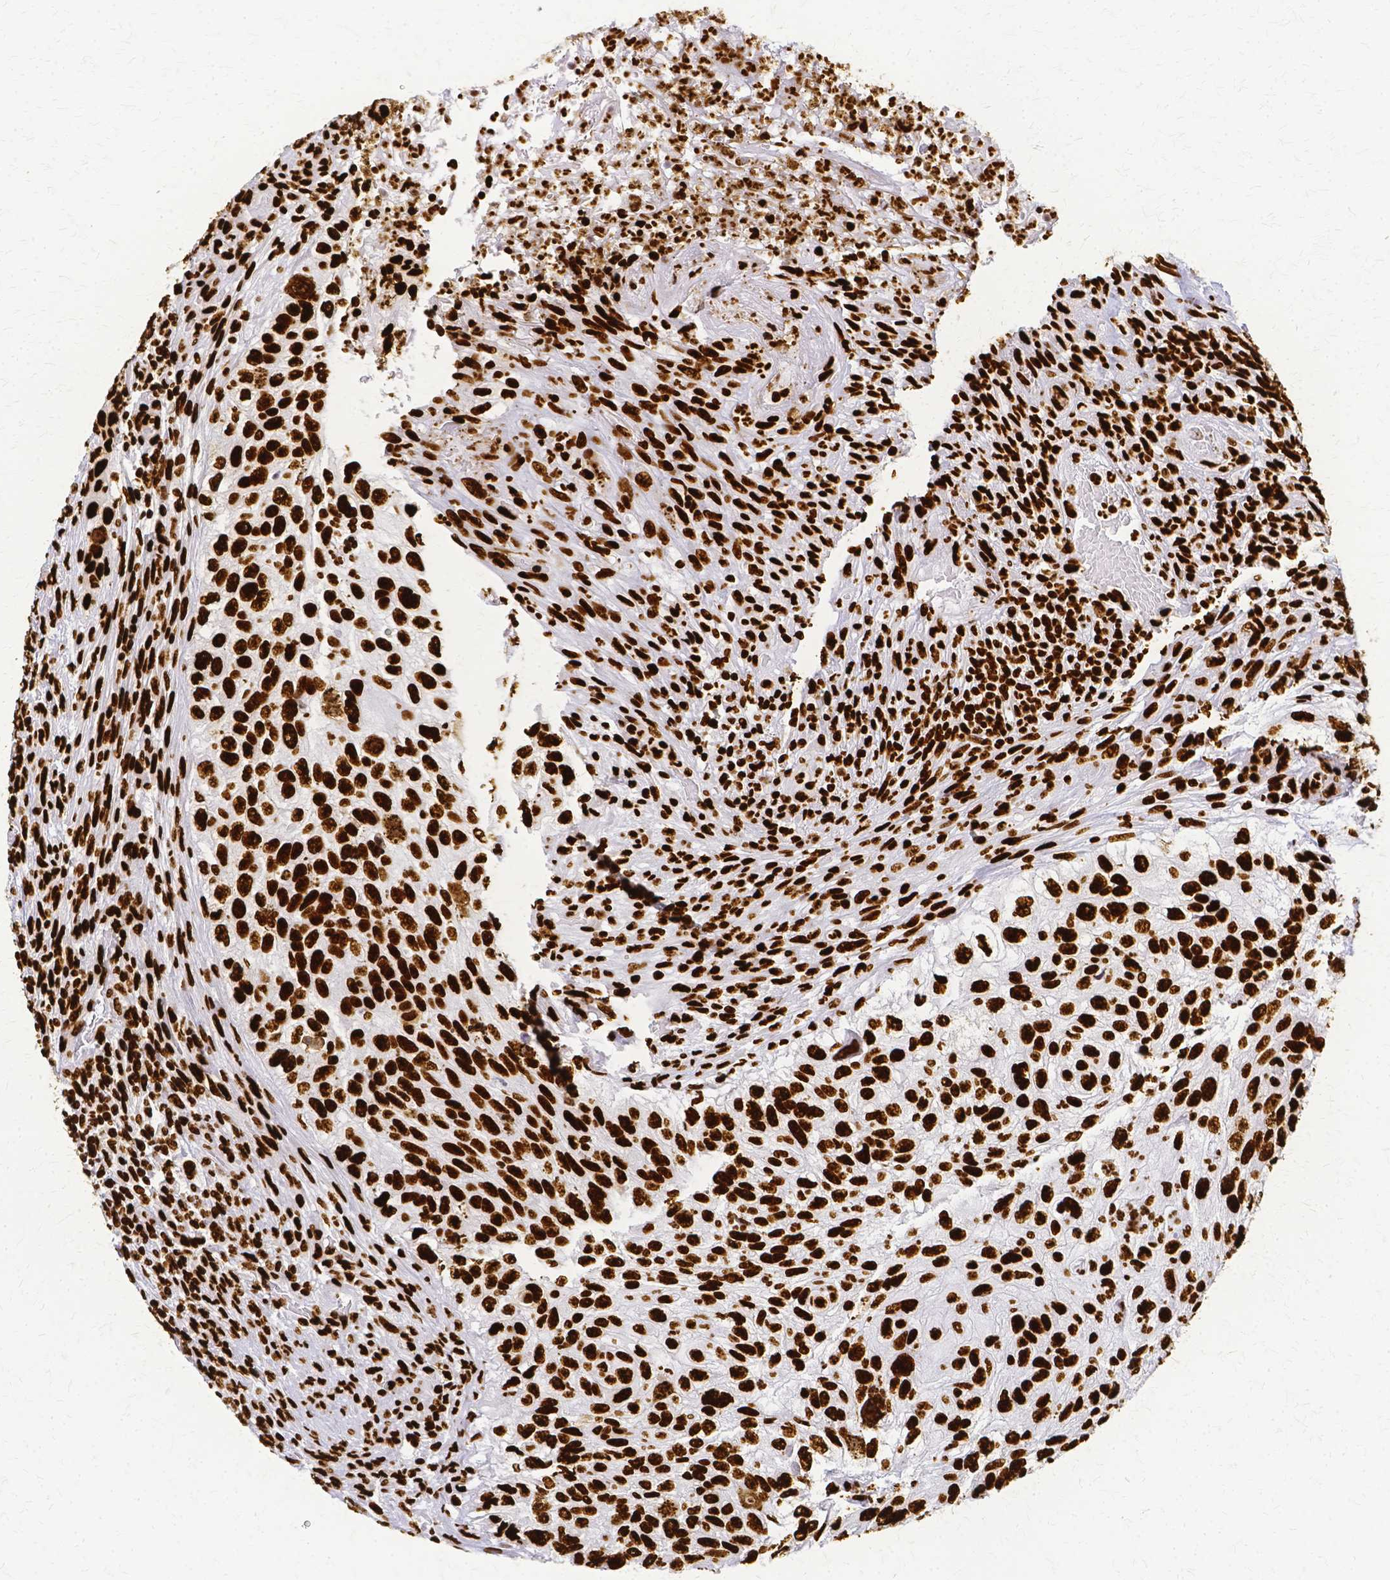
{"staining": {"intensity": "strong", "quantity": ">75%", "location": "nuclear"}, "tissue": "urothelial cancer", "cell_type": "Tumor cells", "image_type": "cancer", "snomed": [{"axis": "morphology", "description": "Urothelial carcinoma, High grade"}, {"axis": "topography", "description": "Urinary bladder"}], "caption": "The immunohistochemical stain highlights strong nuclear positivity in tumor cells of urothelial carcinoma (high-grade) tissue.", "gene": "SFPQ", "patient": {"sex": "female", "age": 60}}